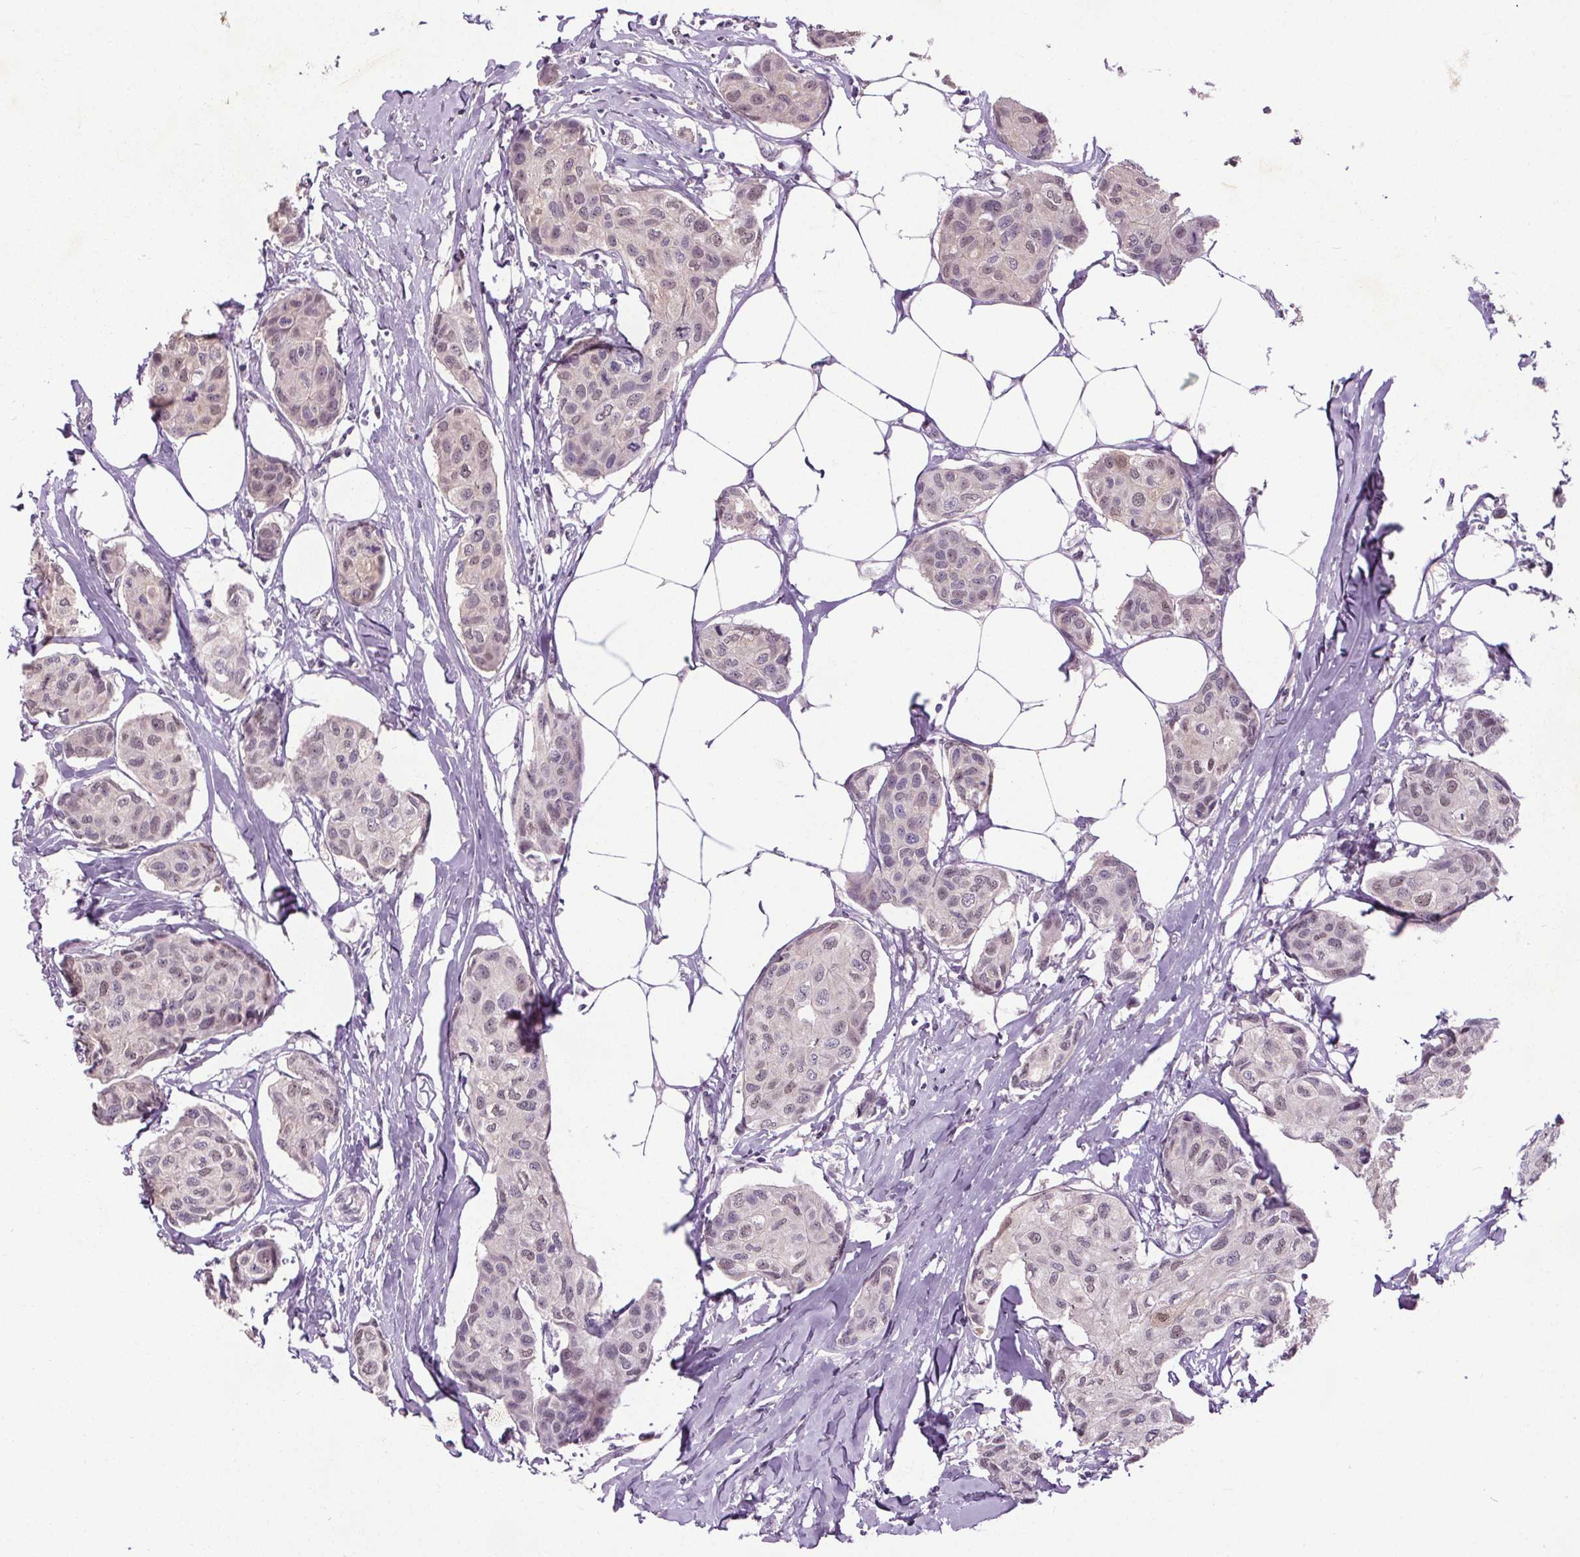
{"staining": {"intensity": "weak", "quantity": "<25%", "location": "nuclear"}, "tissue": "breast cancer", "cell_type": "Tumor cells", "image_type": "cancer", "snomed": [{"axis": "morphology", "description": "Duct carcinoma"}, {"axis": "topography", "description": "Breast"}], "caption": "Immunohistochemistry micrograph of breast cancer stained for a protein (brown), which displays no staining in tumor cells.", "gene": "SLC2A9", "patient": {"sex": "female", "age": 80}}